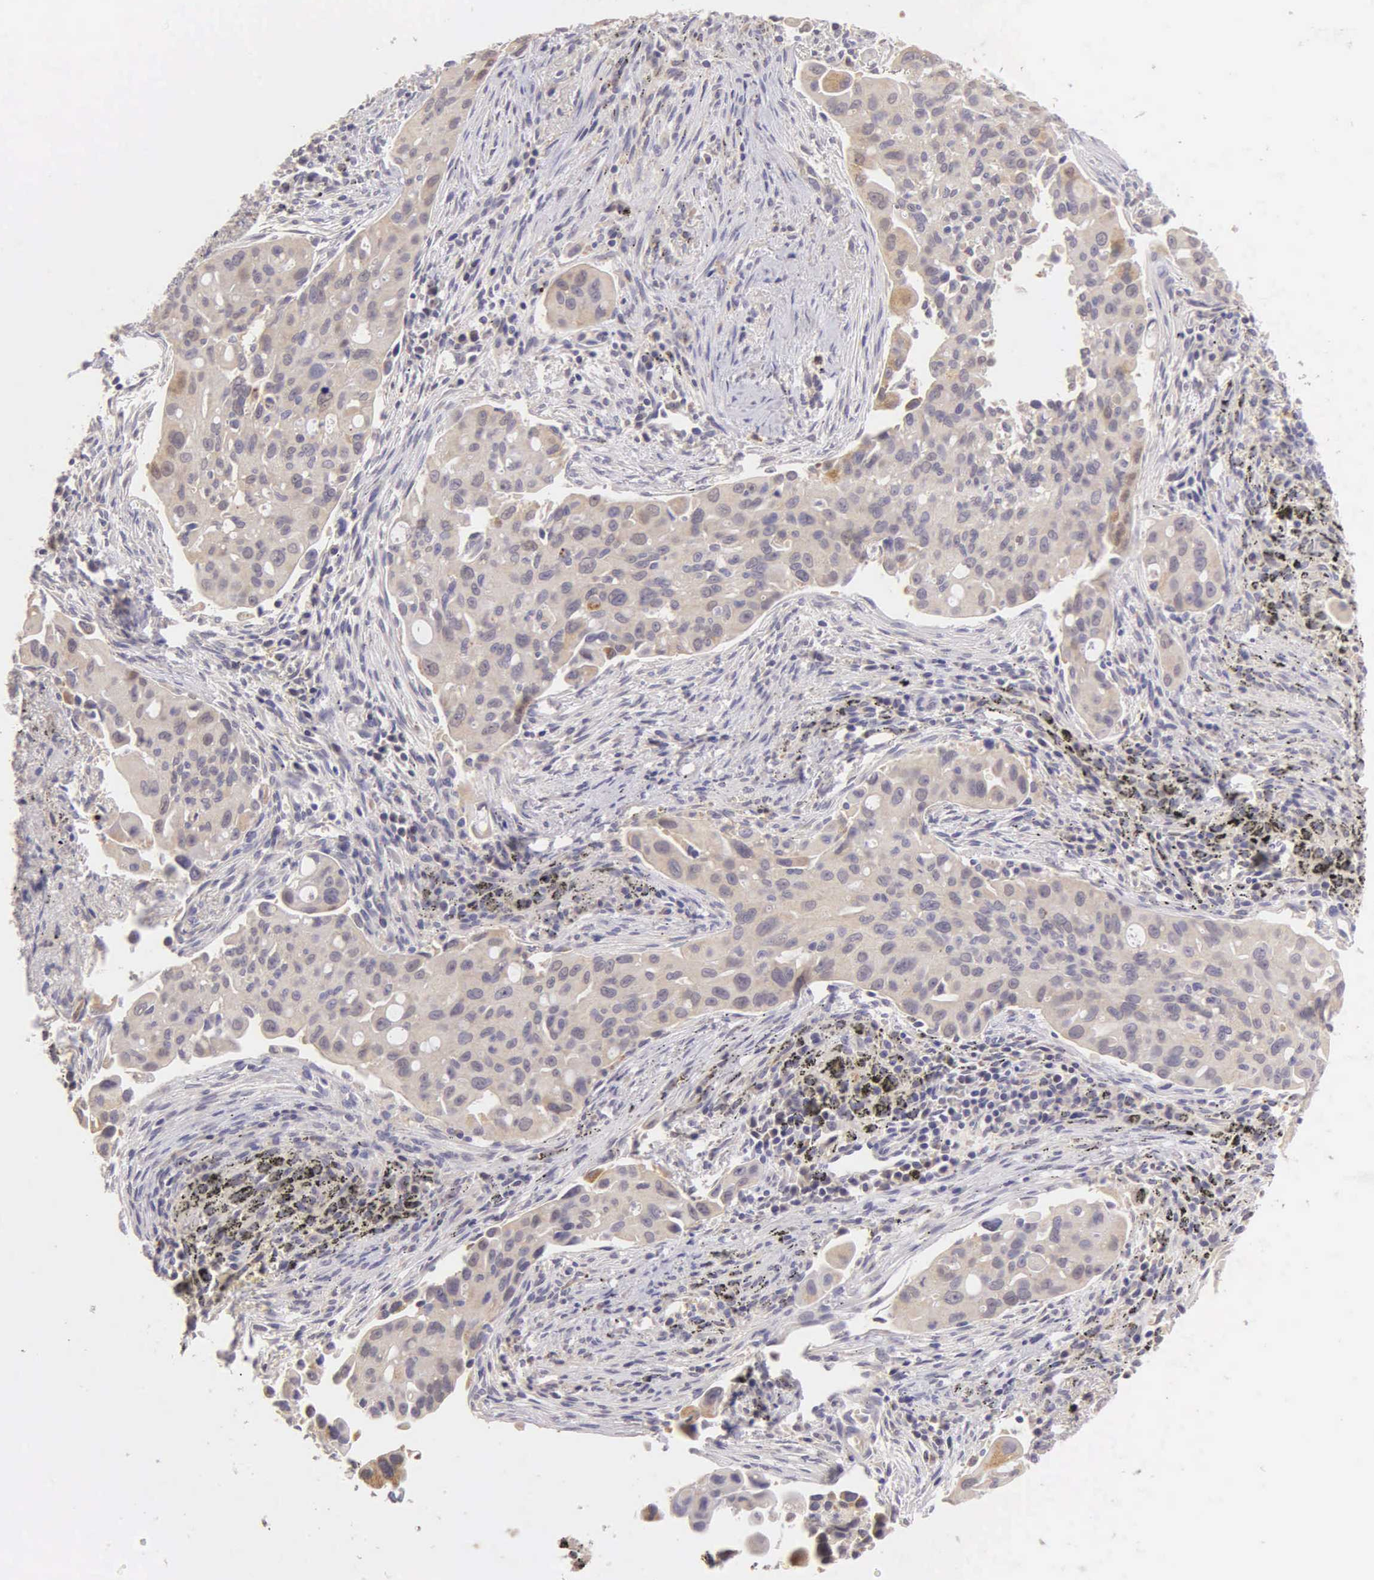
{"staining": {"intensity": "weak", "quantity": "25%-75%", "location": "cytoplasmic/membranous"}, "tissue": "lung cancer", "cell_type": "Tumor cells", "image_type": "cancer", "snomed": [{"axis": "morphology", "description": "Adenocarcinoma, NOS"}, {"axis": "topography", "description": "Lung"}], "caption": "Lung adenocarcinoma stained for a protein demonstrates weak cytoplasmic/membranous positivity in tumor cells. The staining is performed using DAB brown chromogen to label protein expression. The nuclei are counter-stained blue using hematoxylin.", "gene": "ESR1", "patient": {"sex": "male", "age": 68}}